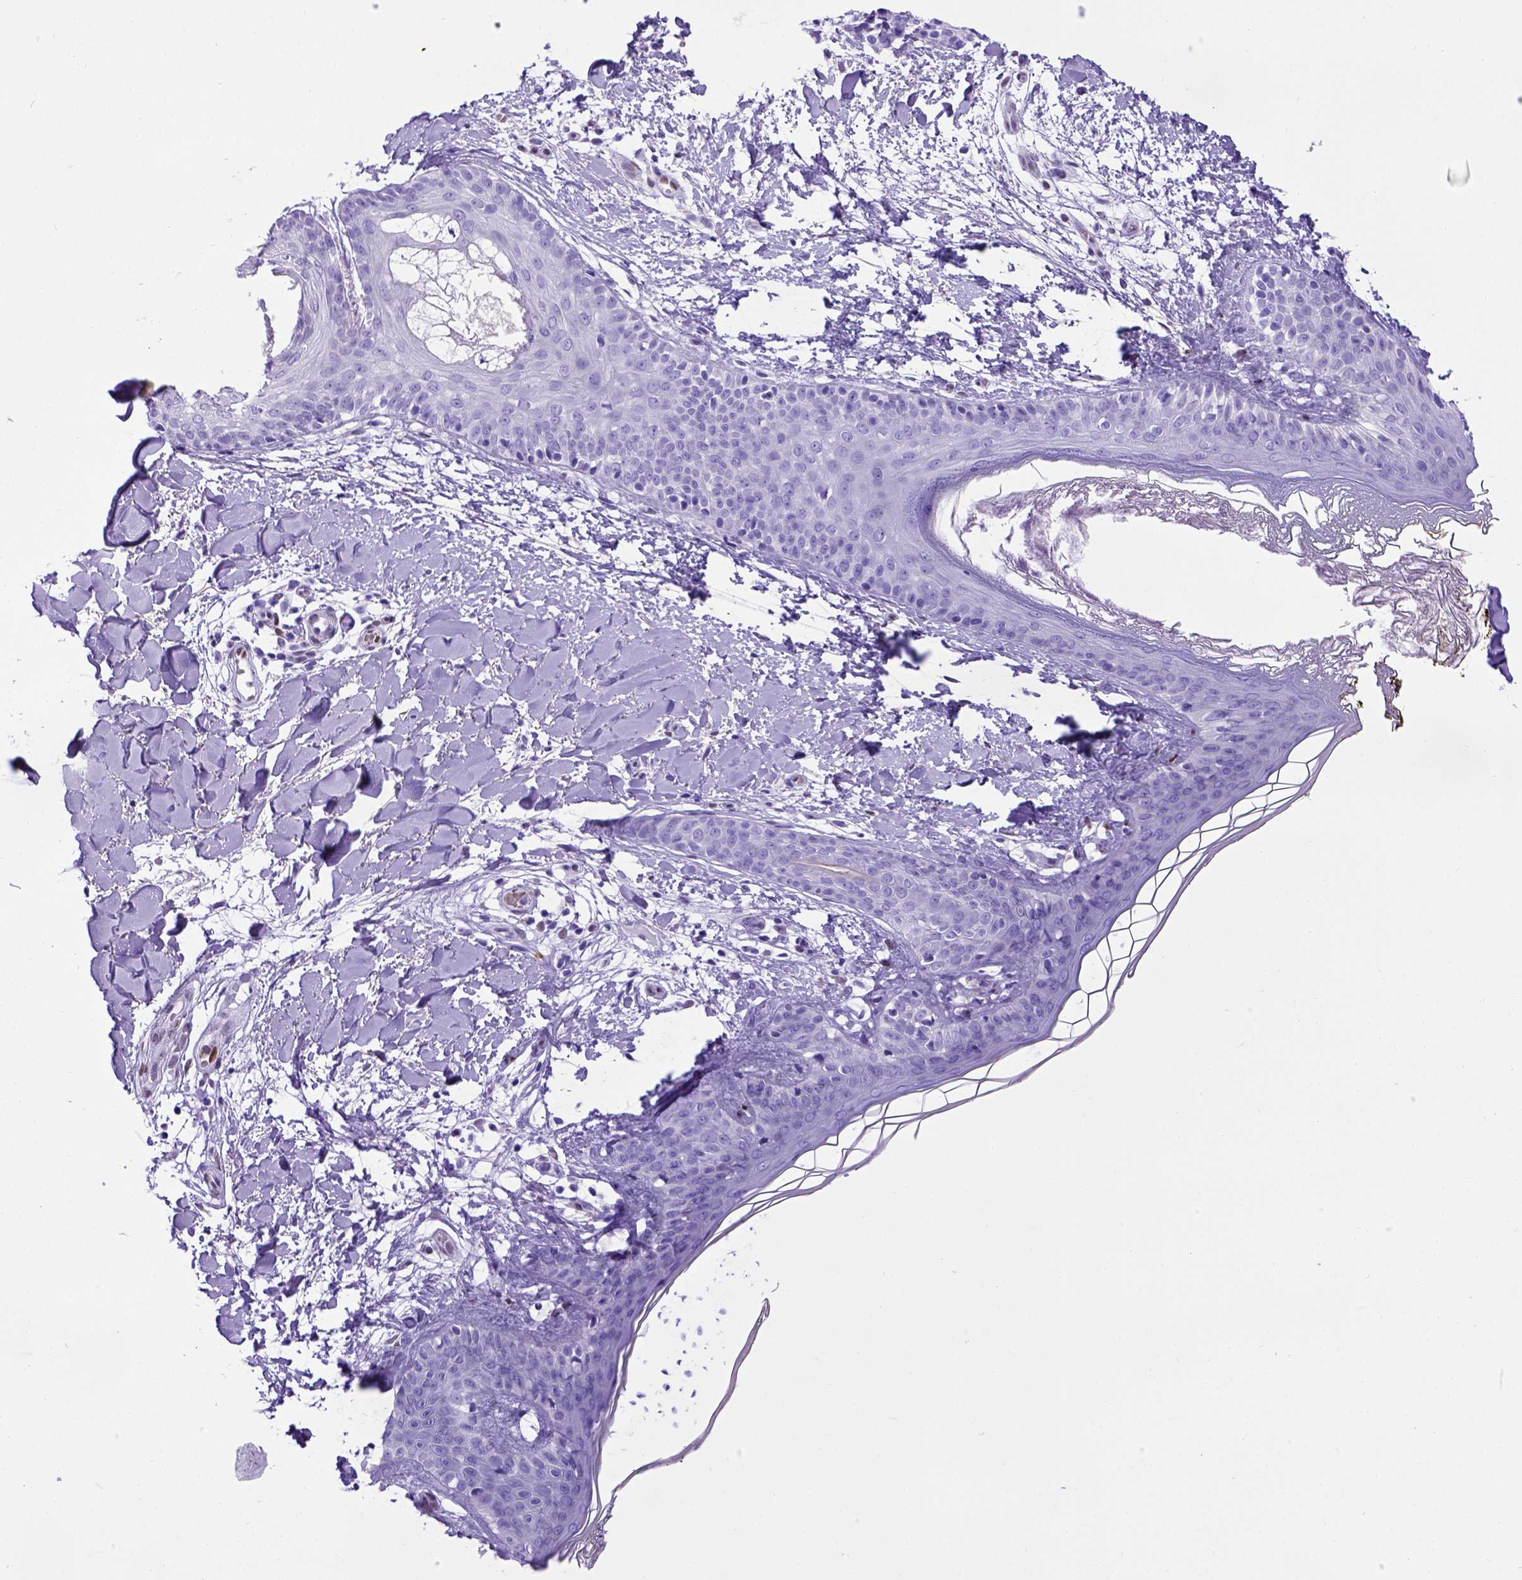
{"staining": {"intensity": "negative", "quantity": "none", "location": "none"}, "tissue": "skin", "cell_type": "Fibroblasts", "image_type": "normal", "snomed": [{"axis": "morphology", "description": "Normal tissue, NOS"}, {"axis": "topography", "description": "Skin"}], "caption": "Immunohistochemistry (IHC) image of normal human skin stained for a protein (brown), which demonstrates no positivity in fibroblasts. (Stains: DAB IHC with hematoxylin counter stain, Microscopy: brightfield microscopy at high magnification).", "gene": "MEOX2", "patient": {"sex": "female", "age": 34}}